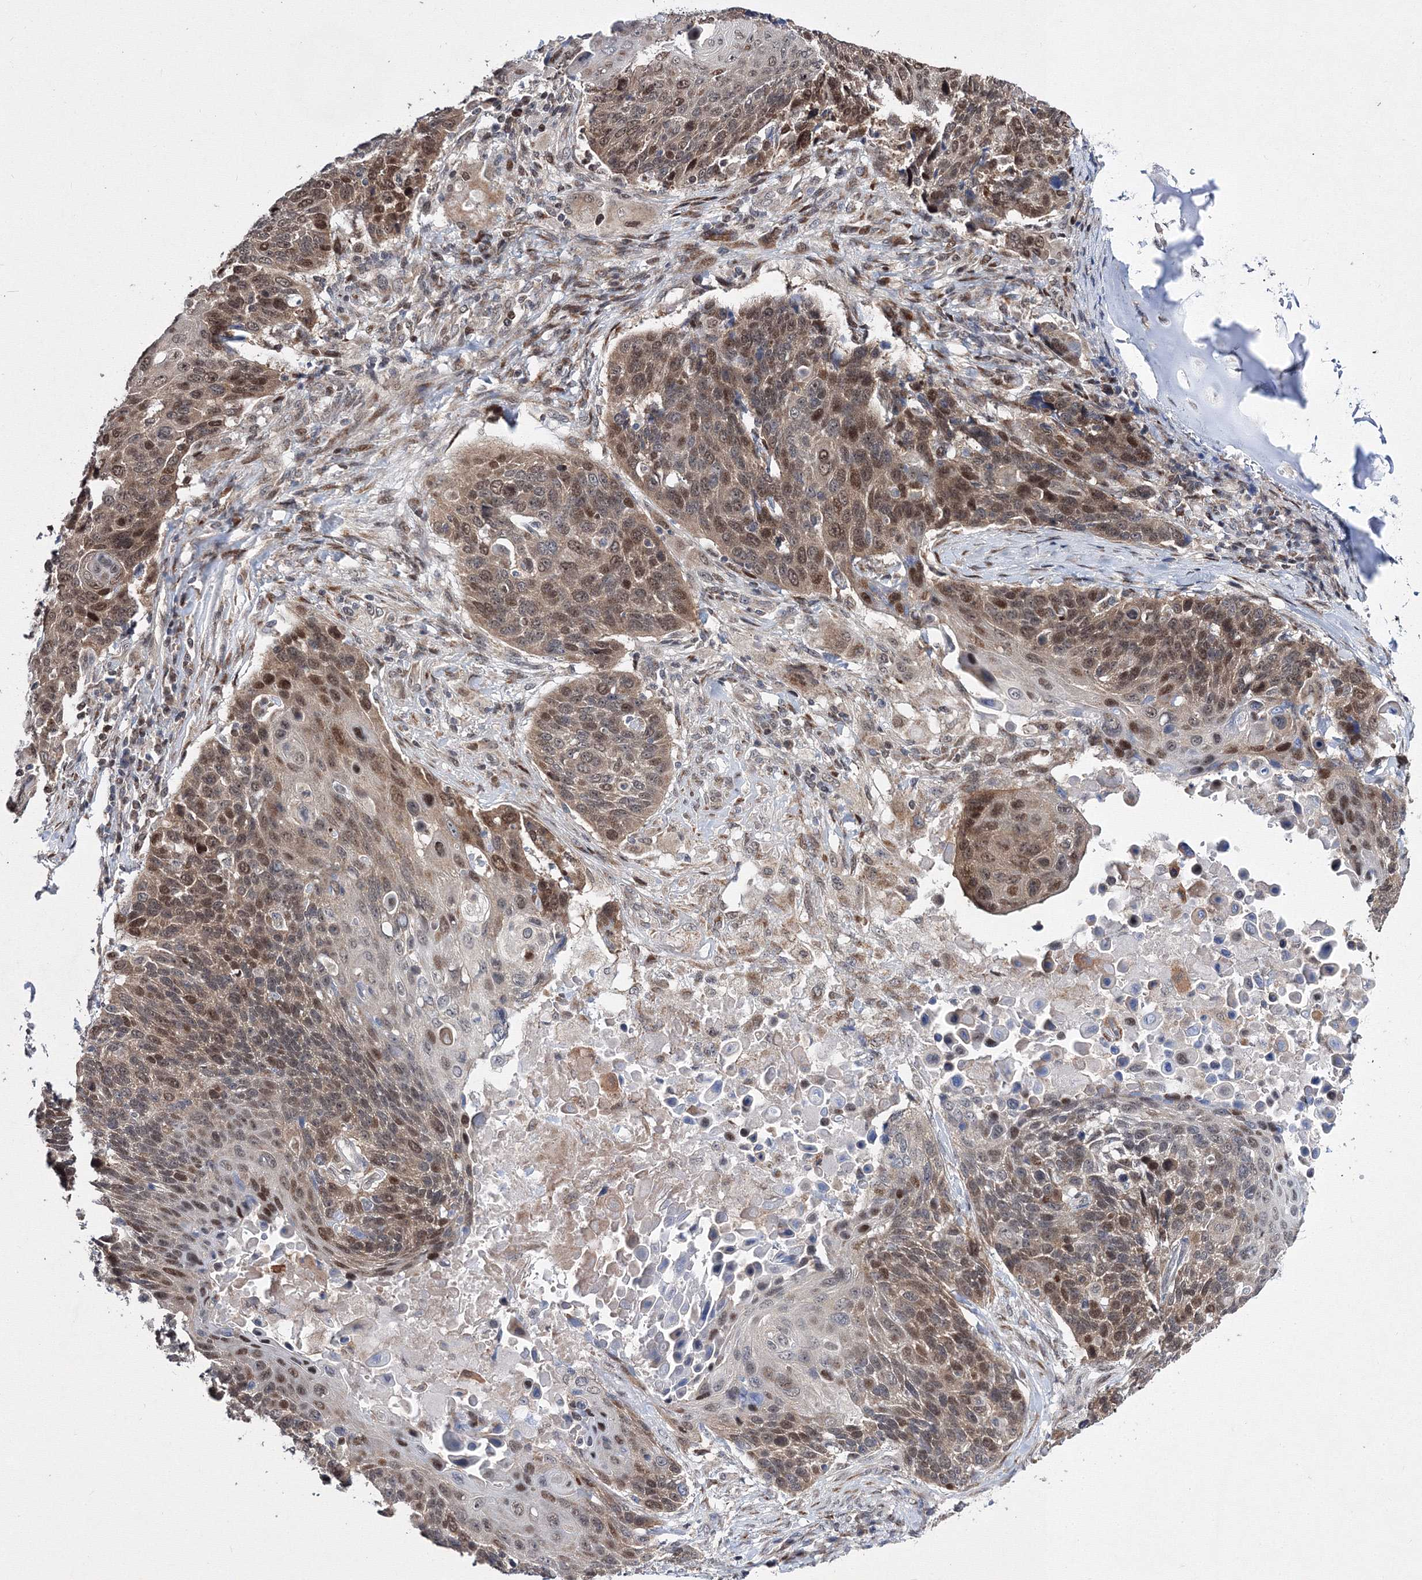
{"staining": {"intensity": "moderate", "quantity": ">75%", "location": "cytoplasmic/membranous,nuclear"}, "tissue": "lung cancer", "cell_type": "Tumor cells", "image_type": "cancer", "snomed": [{"axis": "morphology", "description": "Squamous cell carcinoma, NOS"}, {"axis": "topography", "description": "Lung"}], "caption": "Human lung cancer stained with a brown dye displays moderate cytoplasmic/membranous and nuclear positive staining in approximately >75% of tumor cells.", "gene": "GPN1", "patient": {"sex": "male", "age": 66}}